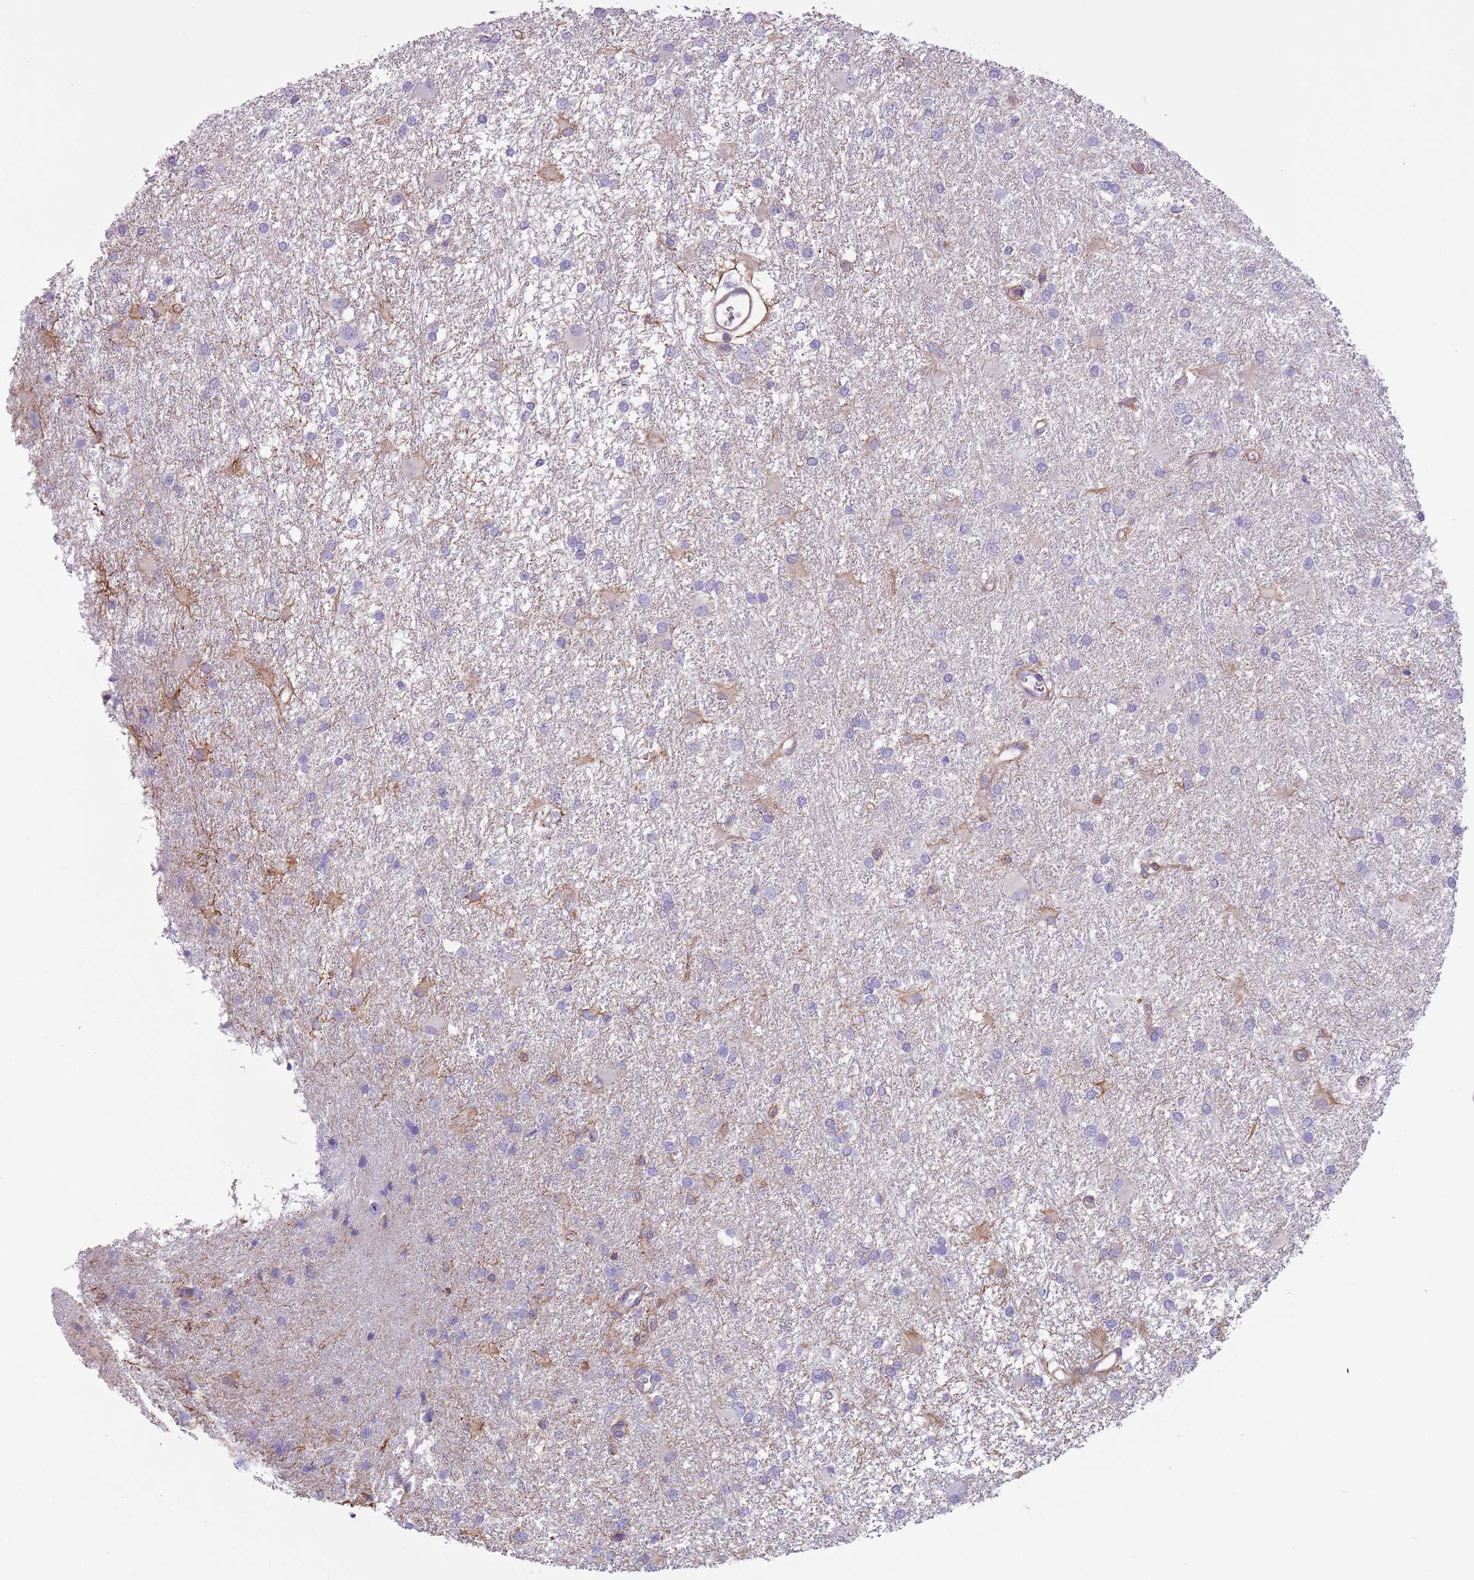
{"staining": {"intensity": "negative", "quantity": "none", "location": "none"}, "tissue": "glioma", "cell_type": "Tumor cells", "image_type": "cancer", "snomed": [{"axis": "morphology", "description": "Glioma, malignant, High grade"}, {"axis": "topography", "description": "Brain"}], "caption": "This is a micrograph of immunohistochemistry (IHC) staining of glioma, which shows no expression in tumor cells. (Stains: DAB IHC with hematoxylin counter stain, Microscopy: brightfield microscopy at high magnification).", "gene": "RBP3", "patient": {"sex": "female", "age": 50}}